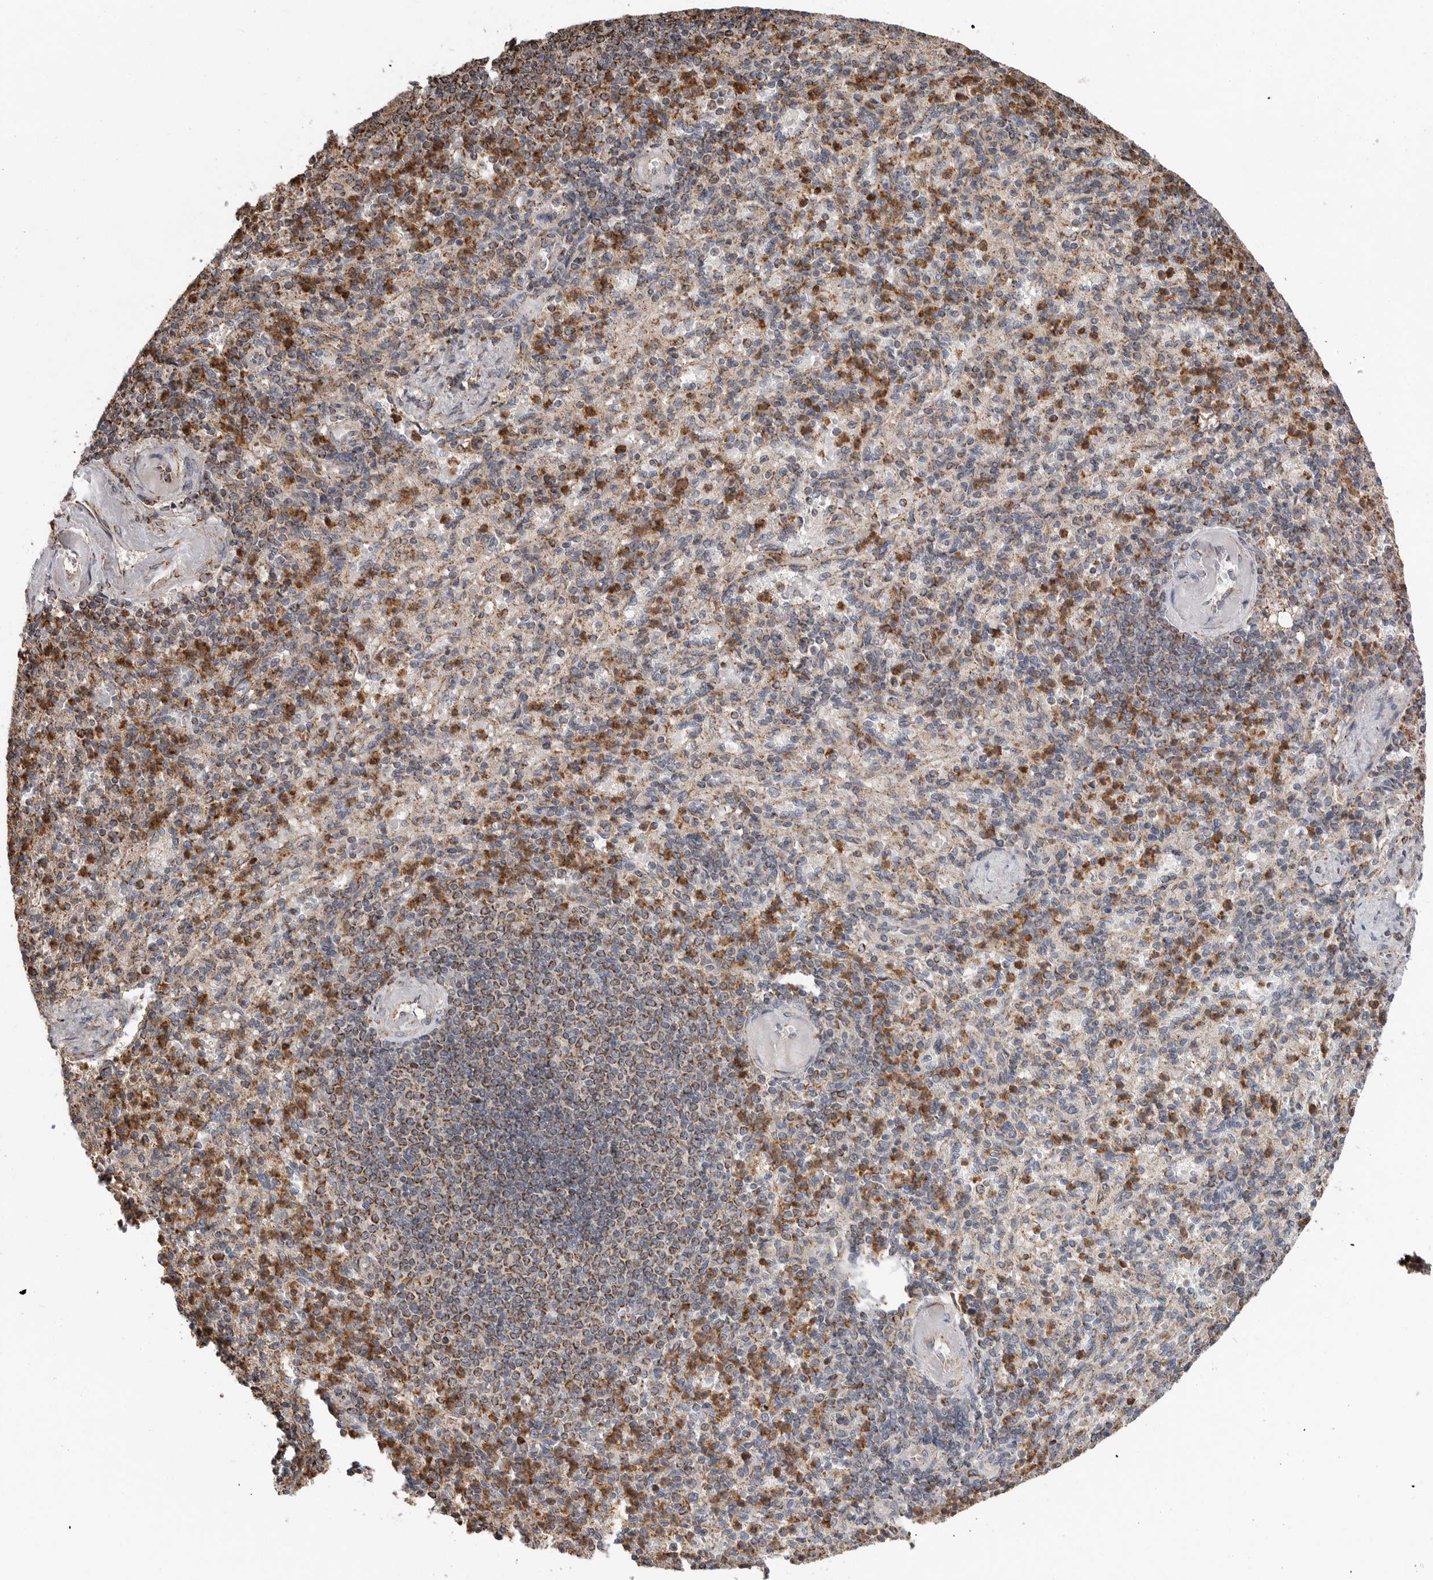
{"staining": {"intensity": "strong", "quantity": "25%-75%", "location": "cytoplasmic/membranous"}, "tissue": "spleen", "cell_type": "Cells in red pulp", "image_type": "normal", "snomed": [{"axis": "morphology", "description": "Normal tissue, NOS"}, {"axis": "topography", "description": "Spleen"}], "caption": "IHC (DAB (3,3'-diaminobenzidine)) staining of normal spleen exhibits strong cytoplasmic/membranous protein staining in approximately 25%-75% of cells in red pulp.", "gene": "GCNT2", "patient": {"sex": "female", "age": 74}}